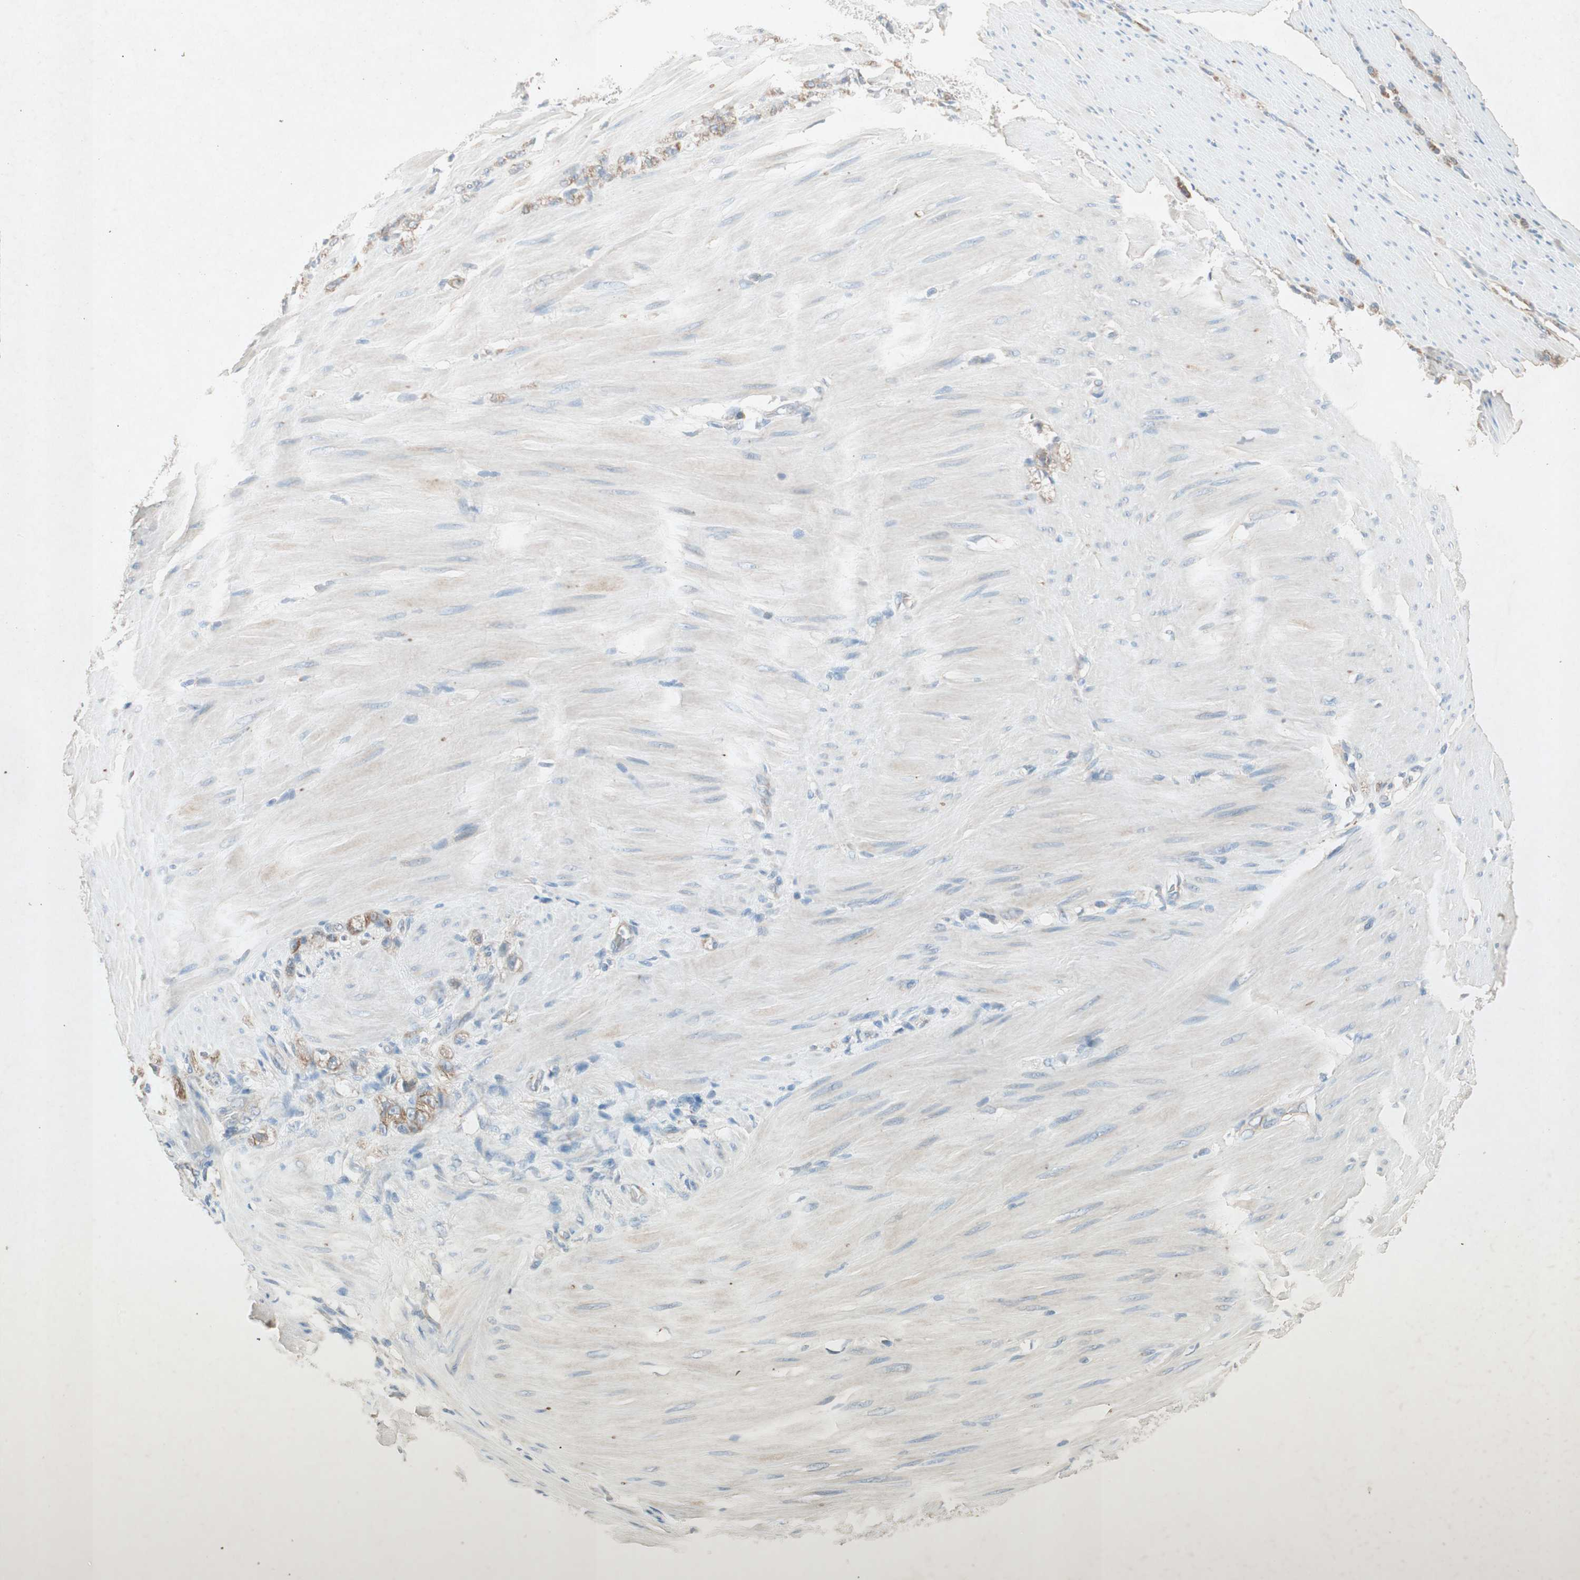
{"staining": {"intensity": "moderate", "quantity": ">75%", "location": "cytoplasmic/membranous"}, "tissue": "stomach cancer", "cell_type": "Tumor cells", "image_type": "cancer", "snomed": [{"axis": "morphology", "description": "Adenocarcinoma, NOS"}, {"axis": "topography", "description": "Stomach"}], "caption": "Stomach cancer (adenocarcinoma) tissue demonstrates moderate cytoplasmic/membranous positivity in approximately >75% of tumor cells, visualized by immunohistochemistry. Using DAB (3,3'-diaminobenzidine) (brown) and hematoxylin (blue) stains, captured at high magnification using brightfield microscopy.", "gene": "NKAIN1", "patient": {"sex": "male", "age": 82}}